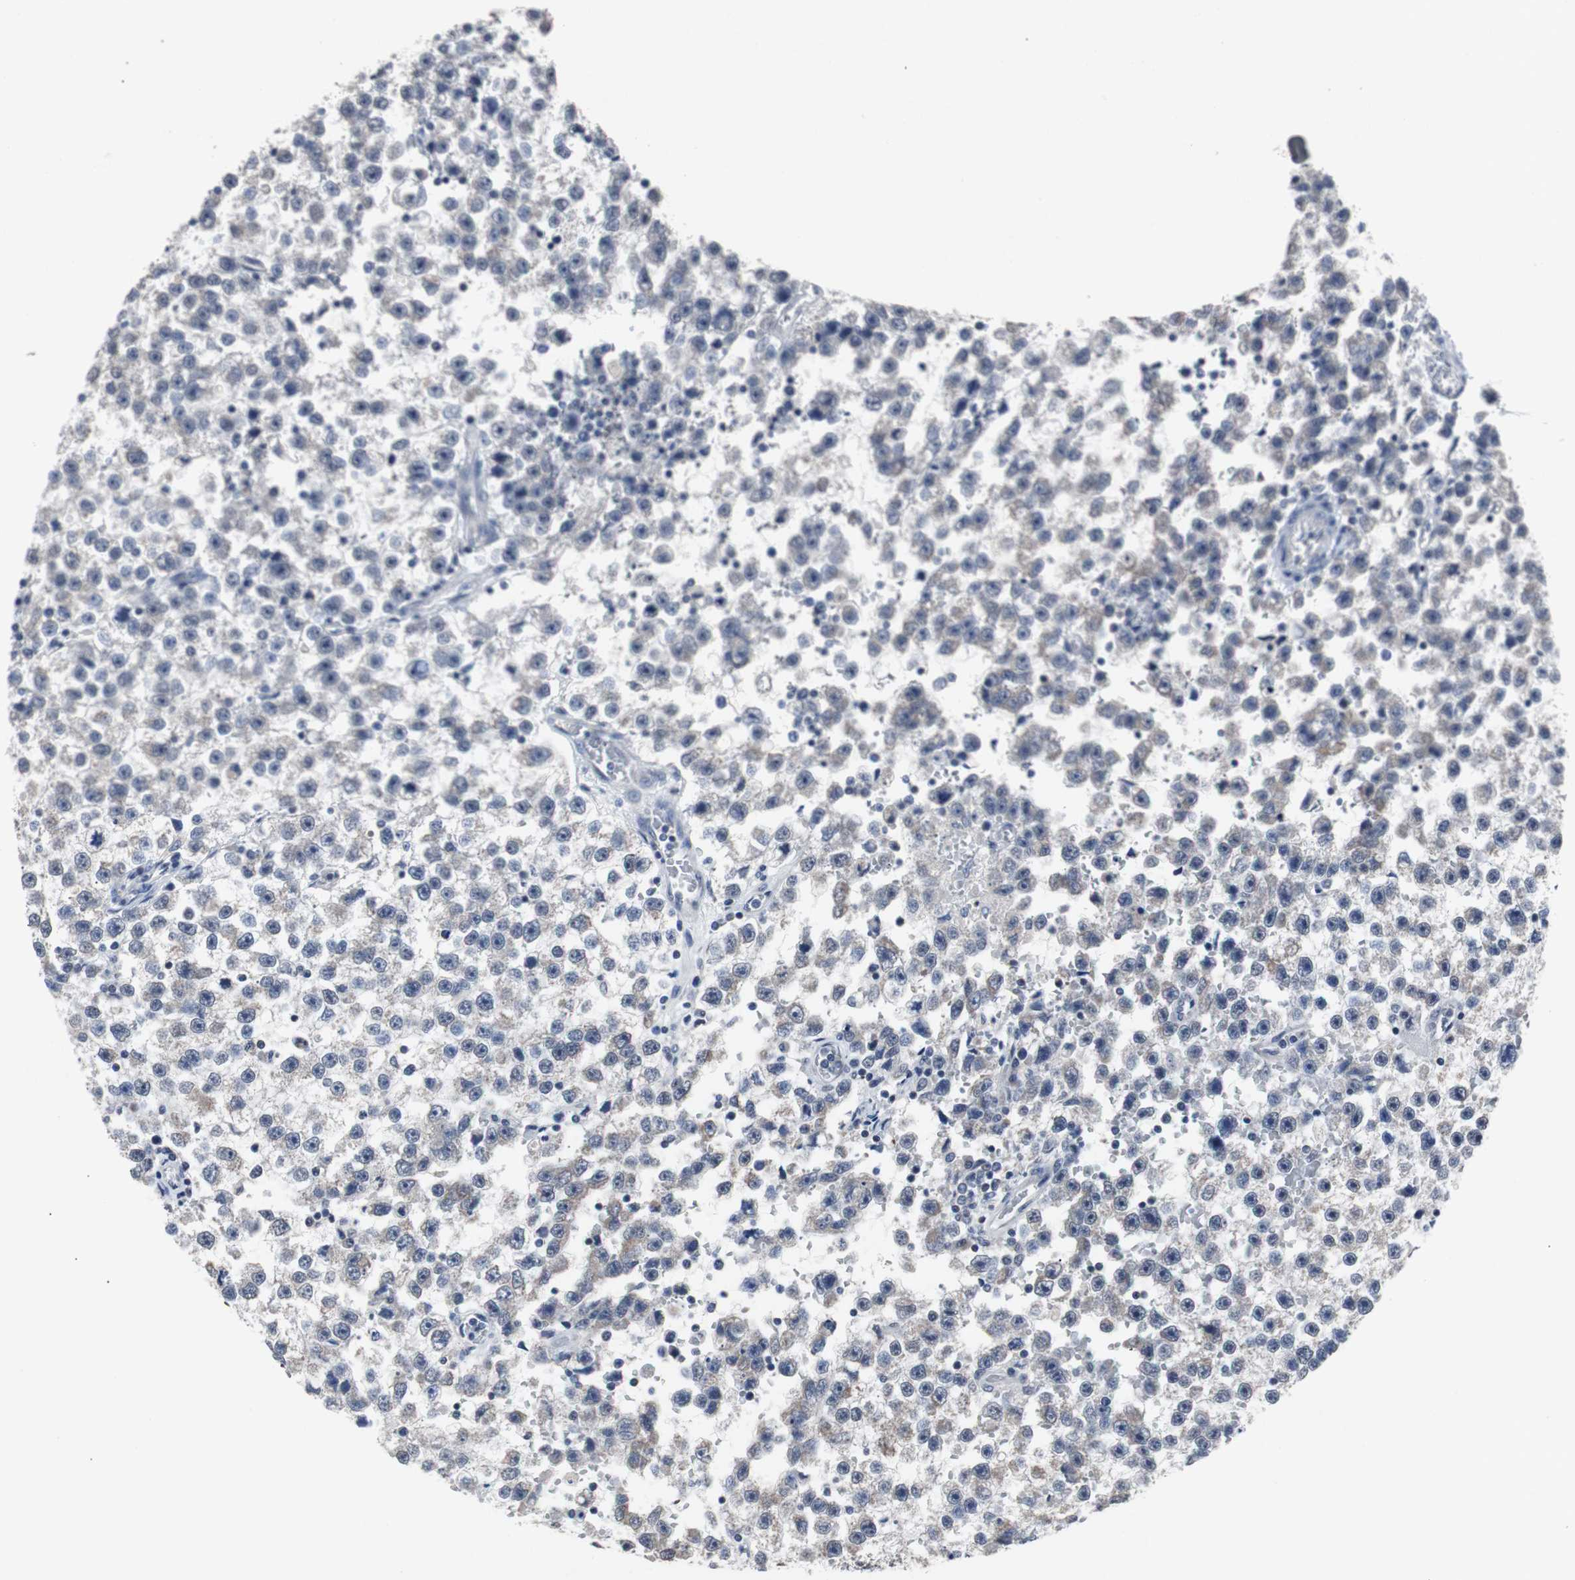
{"staining": {"intensity": "negative", "quantity": "none", "location": "none"}, "tissue": "testis cancer", "cell_type": "Tumor cells", "image_type": "cancer", "snomed": [{"axis": "morphology", "description": "Seminoma, NOS"}, {"axis": "topography", "description": "Testis"}], "caption": "This is an immunohistochemistry image of human testis seminoma. There is no positivity in tumor cells.", "gene": "RBM47", "patient": {"sex": "male", "age": 33}}